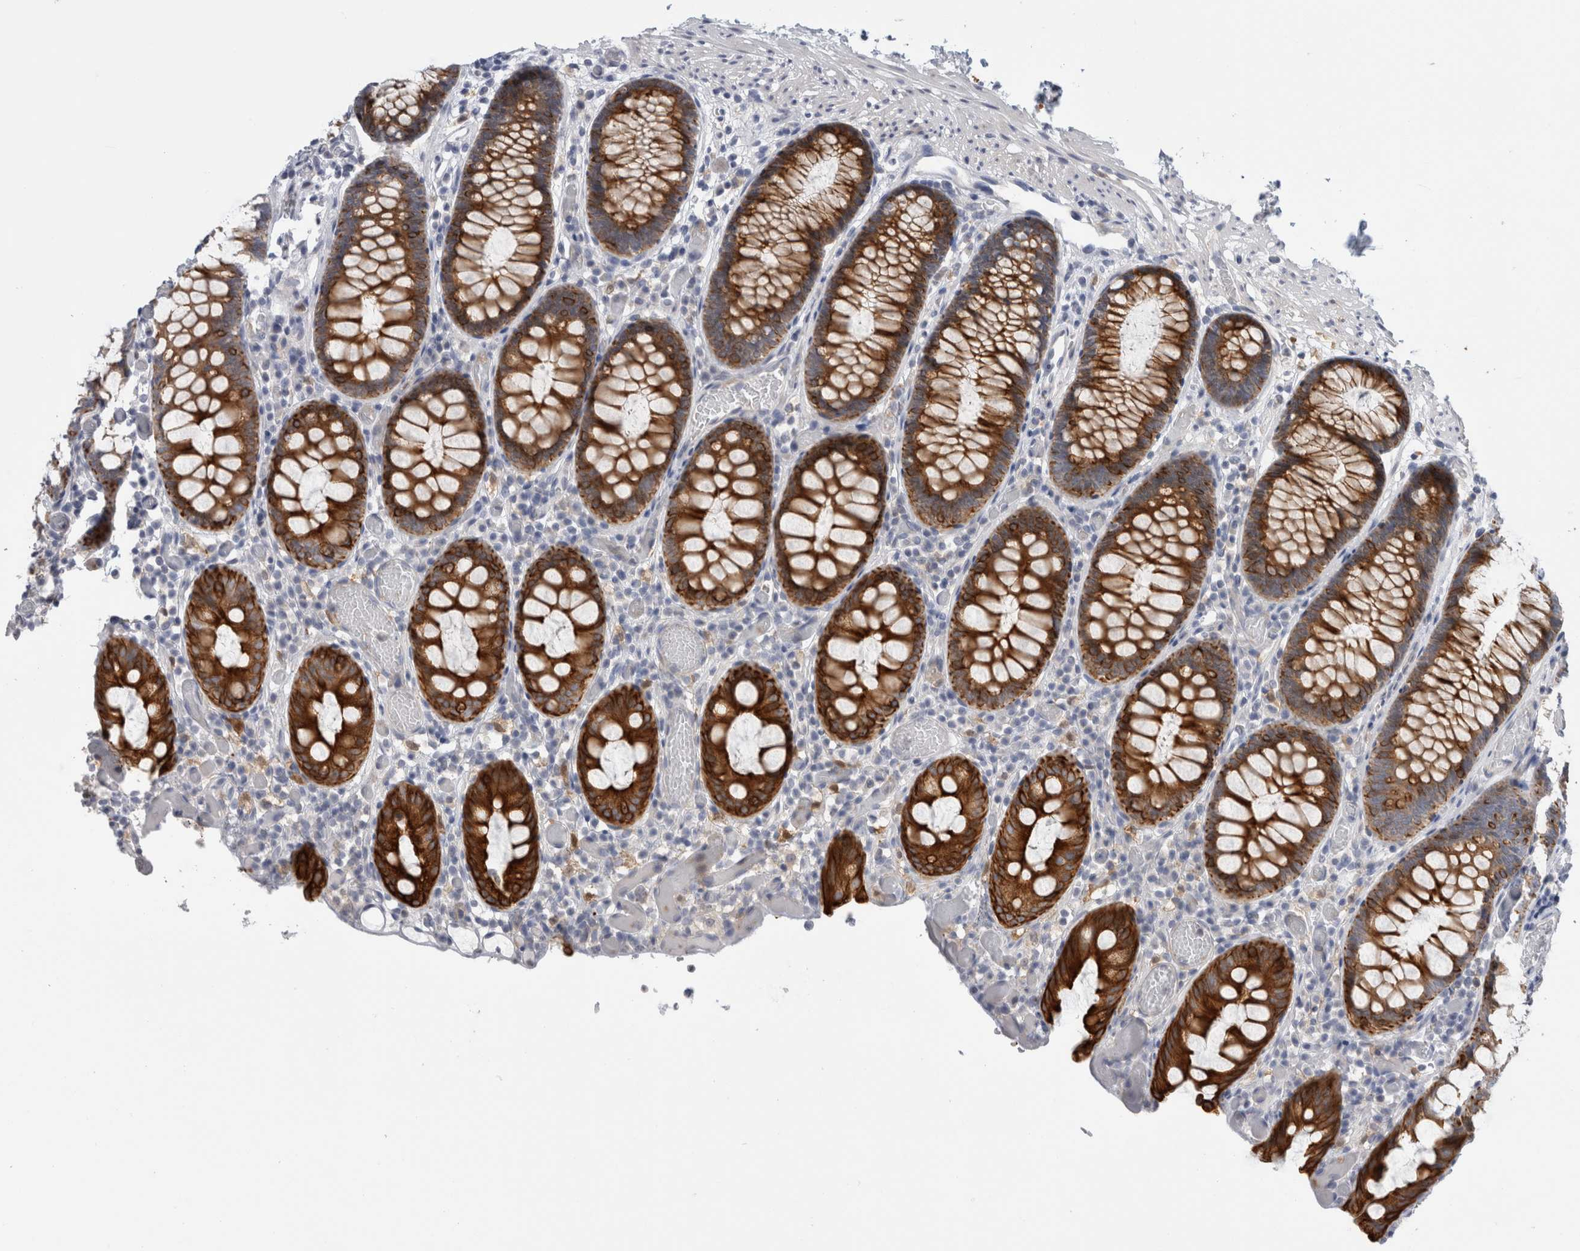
{"staining": {"intensity": "negative", "quantity": "none", "location": "none"}, "tissue": "colon", "cell_type": "Endothelial cells", "image_type": "normal", "snomed": [{"axis": "morphology", "description": "Normal tissue, NOS"}, {"axis": "topography", "description": "Colon"}], "caption": "A high-resolution image shows immunohistochemistry (IHC) staining of normal colon, which demonstrates no significant positivity in endothelial cells.", "gene": "SLC20A2", "patient": {"sex": "male", "age": 14}}